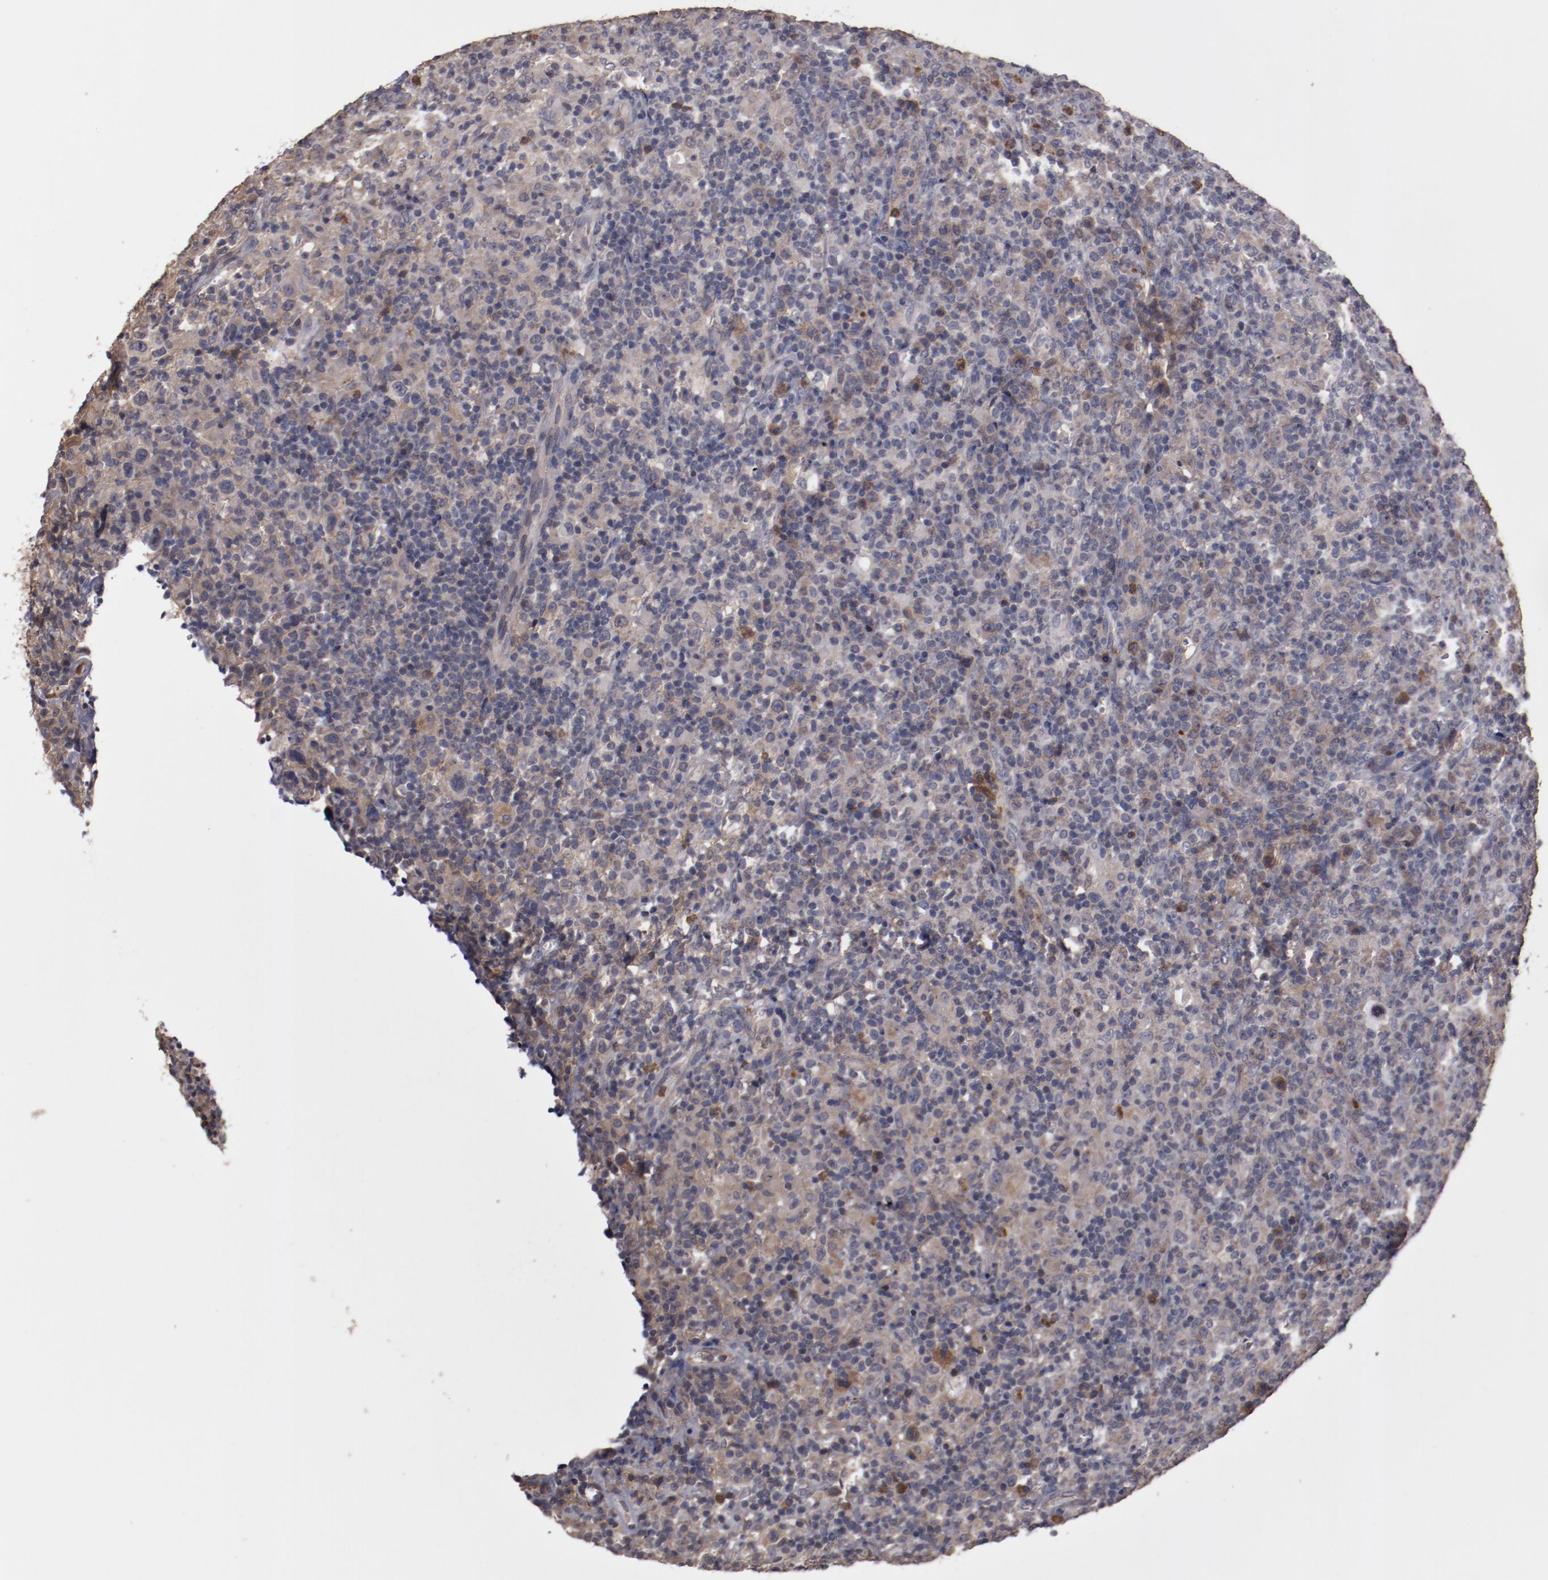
{"staining": {"intensity": "weak", "quantity": "25%-75%", "location": "cytoplasmic/membranous,nuclear"}, "tissue": "lymphoma", "cell_type": "Tumor cells", "image_type": "cancer", "snomed": [{"axis": "morphology", "description": "Hodgkin's disease, NOS"}, {"axis": "topography", "description": "Lymph node"}], "caption": "A photomicrograph of human Hodgkin's disease stained for a protein shows weak cytoplasmic/membranous and nuclear brown staining in tumor cells.", "gene": "SERPINA7", "patient": {"sex": "male", "age": 65}}